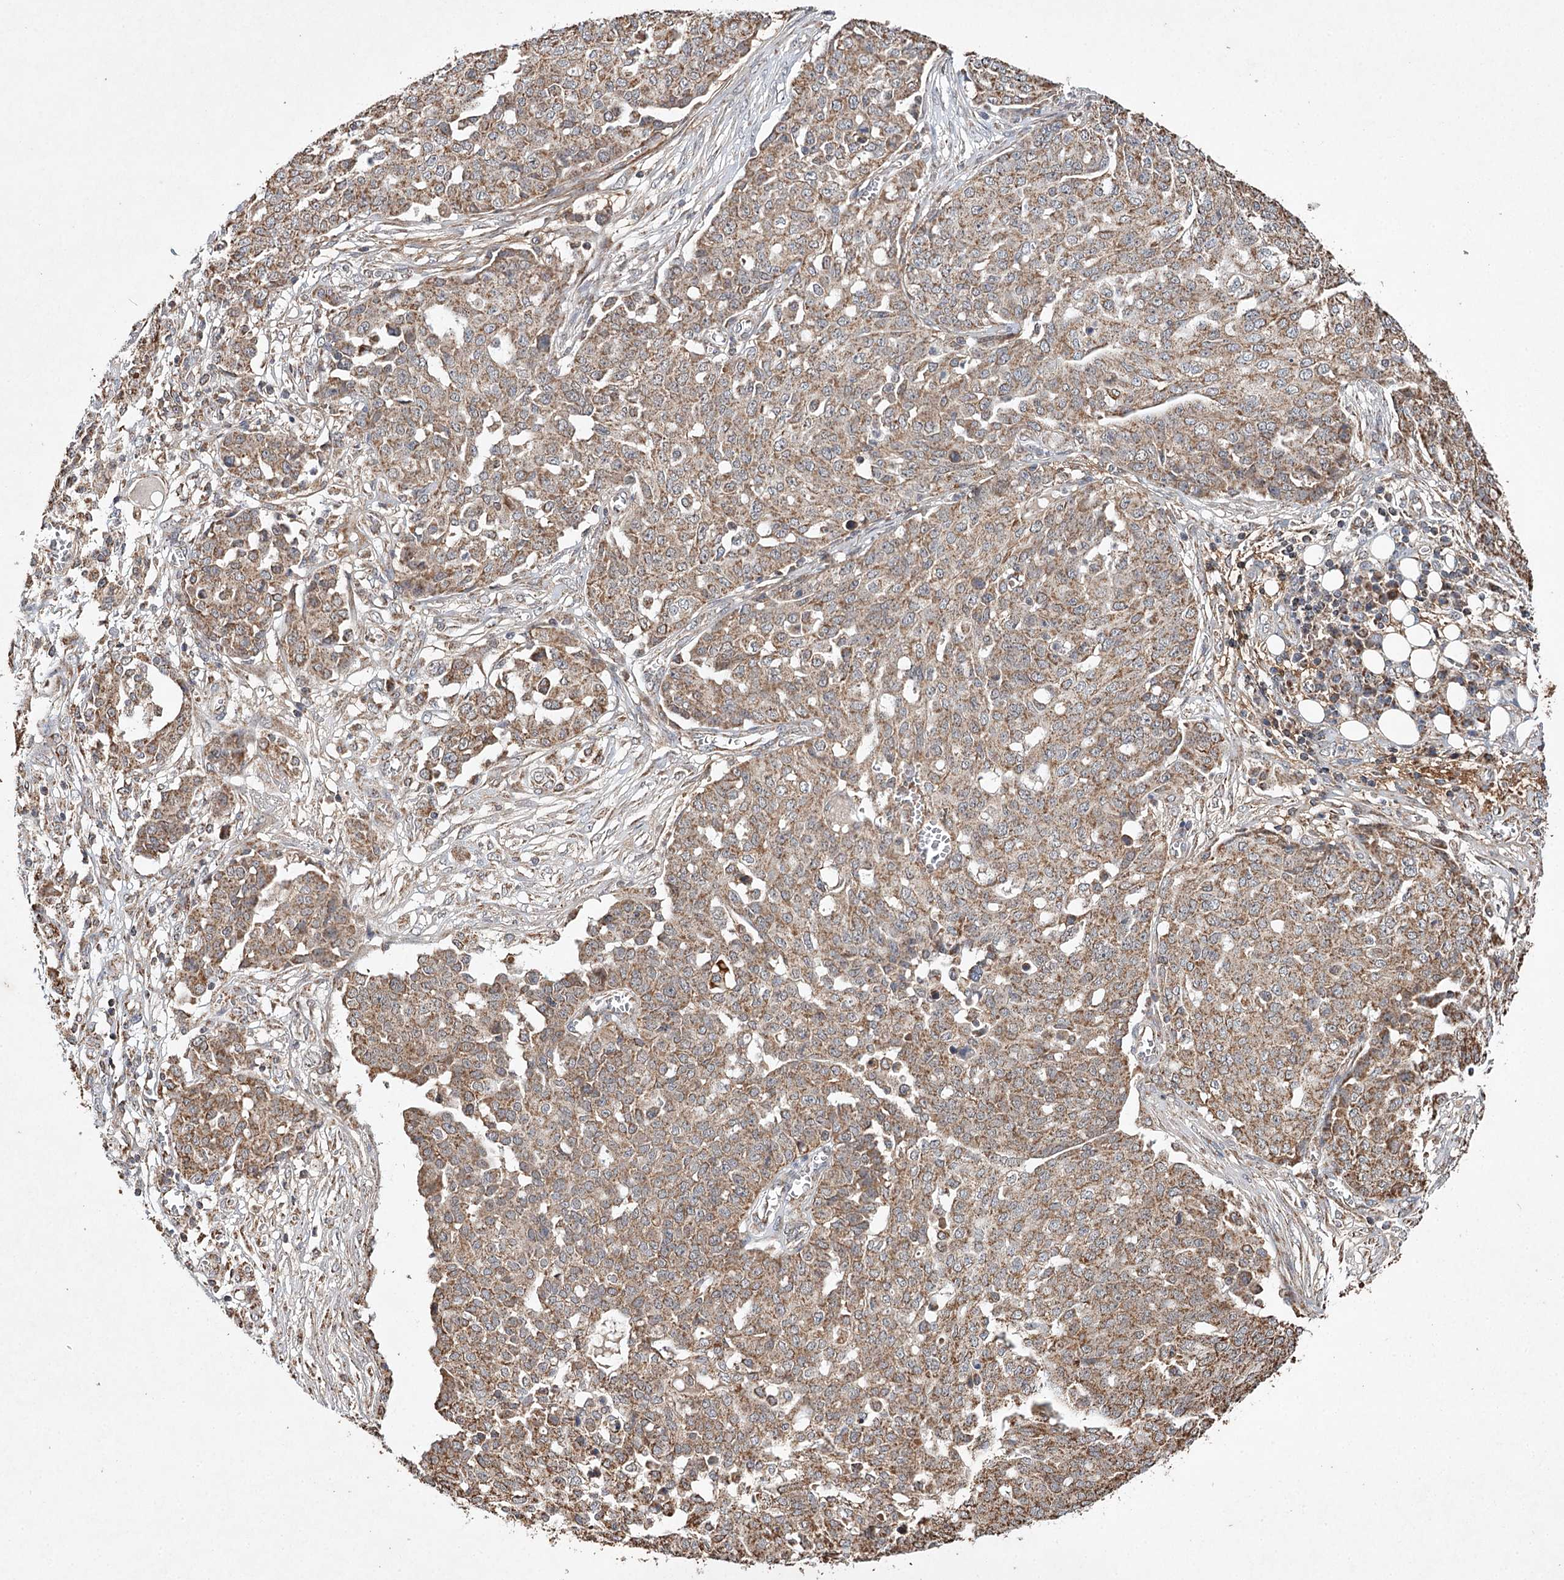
{"staining": {"intensity": "moderate", "quantity": ">75%", "location": "cytoplasmic/membranous"}, "tissue": "ovarian cancer", "cell_type": "Tumor cells", "image_type": "cancer", "snomed": [{"axis": "morphology", "description": "Cystadenocarcinoma, serous, NOS"}, {"axis": "topography", "description": "Soft tissue"}, {"axis": "topography", "description": "Ovary"}], "caption": "IHC staining of serous cystadenocarcinoma (ovarian), which demonstrates medium levels of moderate cytoplasmic/membranous expression in approximately >75% of tumor cells indicating moderate cytoplasmic/membranous protein expression. The staining was performed using DAB (brown) for protein detection and nuclei were counterstained in hematoxylin (blue).", "gene": "PIK3CB", "patient": {"sex": "female", "age": 57}}